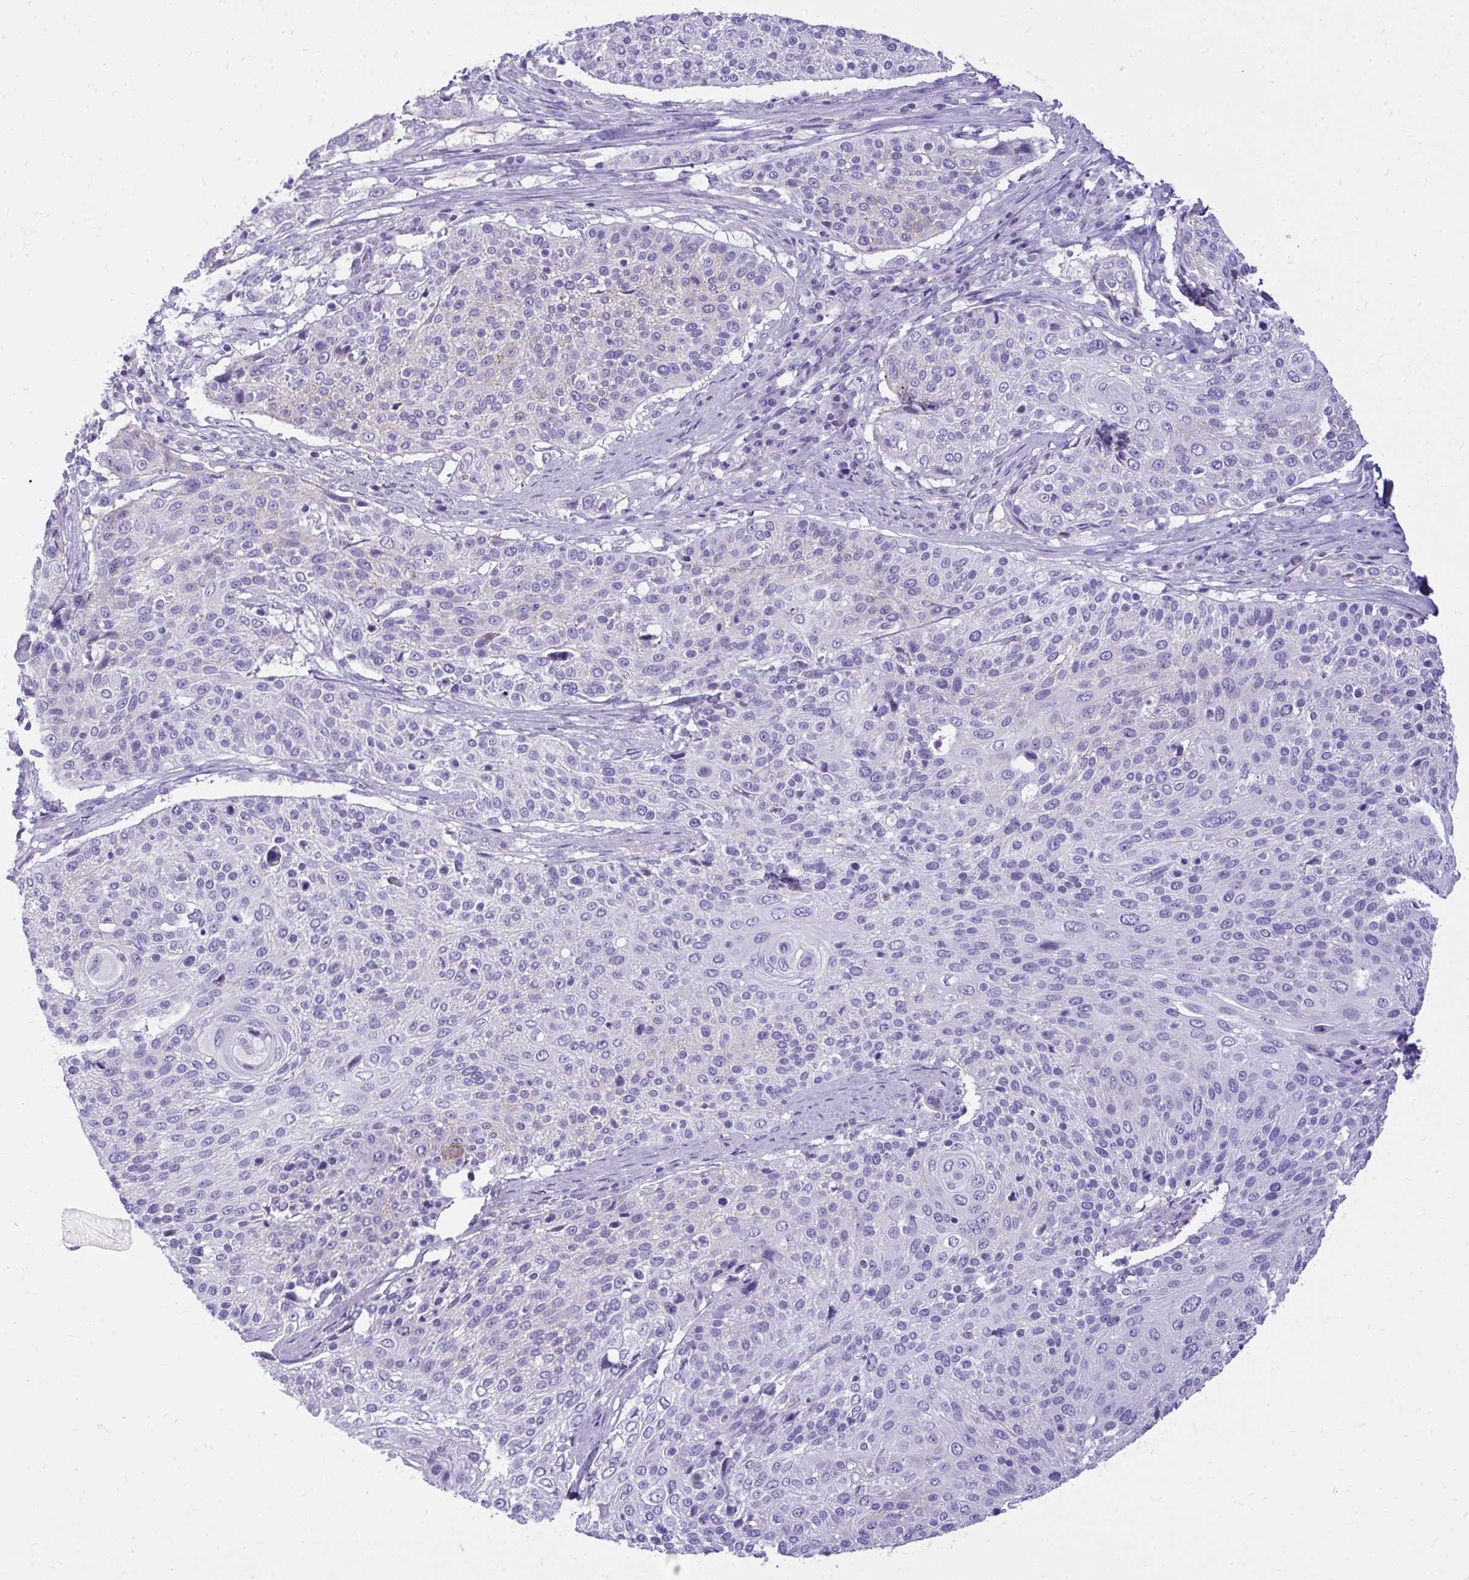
{"staining": {"intensity": "negative", "quantity": "none", "location": "none"}, "tissue": "cervical cancer", "cell_type": "Tumor cells", "image_type": "cancer", "snomed": [{"axis": "morphology", "description": "Squamous cell carcinoma, NOS"}, {"axis": "topography", "description": "Cervix"}], "caption": "Protein analysis of cervical squamous cell carcinoma displays no significant expression in tumor cells. Brightfield microscopy of immunohistochemistry (IHC) stained with DAB (3,3'-diaminobenzidine) (brown) and hematoxylin (blue), captured at high magnification.", "gene": "HRG", "patient": {"sex": "female", "age": 31}}